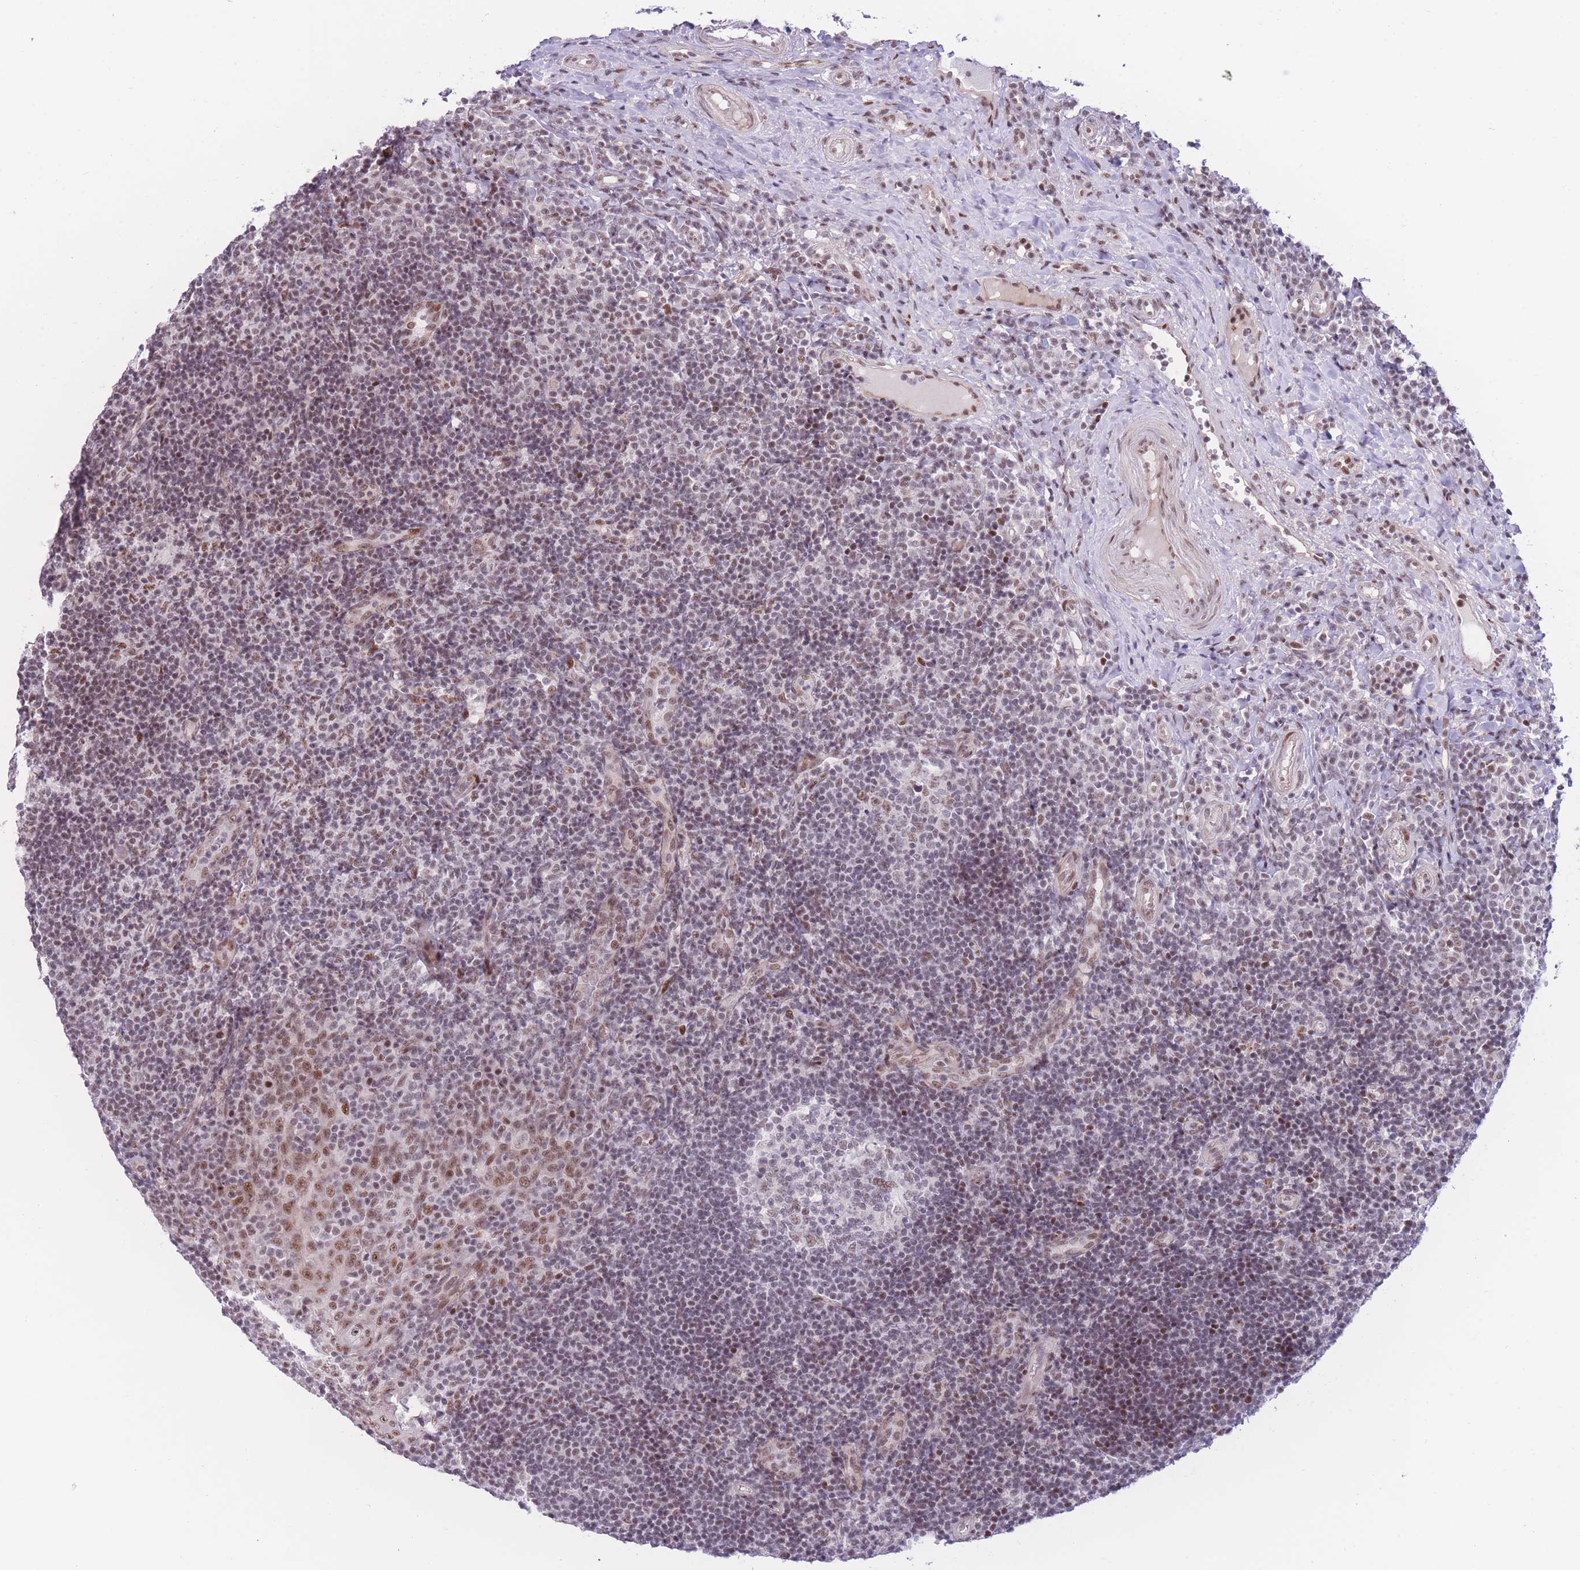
{"staining": {"intensity": "weak", "quantity": "<25%", "location": "nuclear"}, "tissue": "tonsil", "cell_type": "Germinal center cells", "image_type": "normal", "snomed": [{"axis": "morphology", "description": "Normal tissue, NOS"}, {"axis": "topography", "description": "Tonsil"}], "caption": "This is an immunohistochemistry (IHC) photomicrograph of normal human tonsil. There is no expression in germinal center cells.", "gene": "PCIF1", "patient": {"sex": "female", "age": 40}}